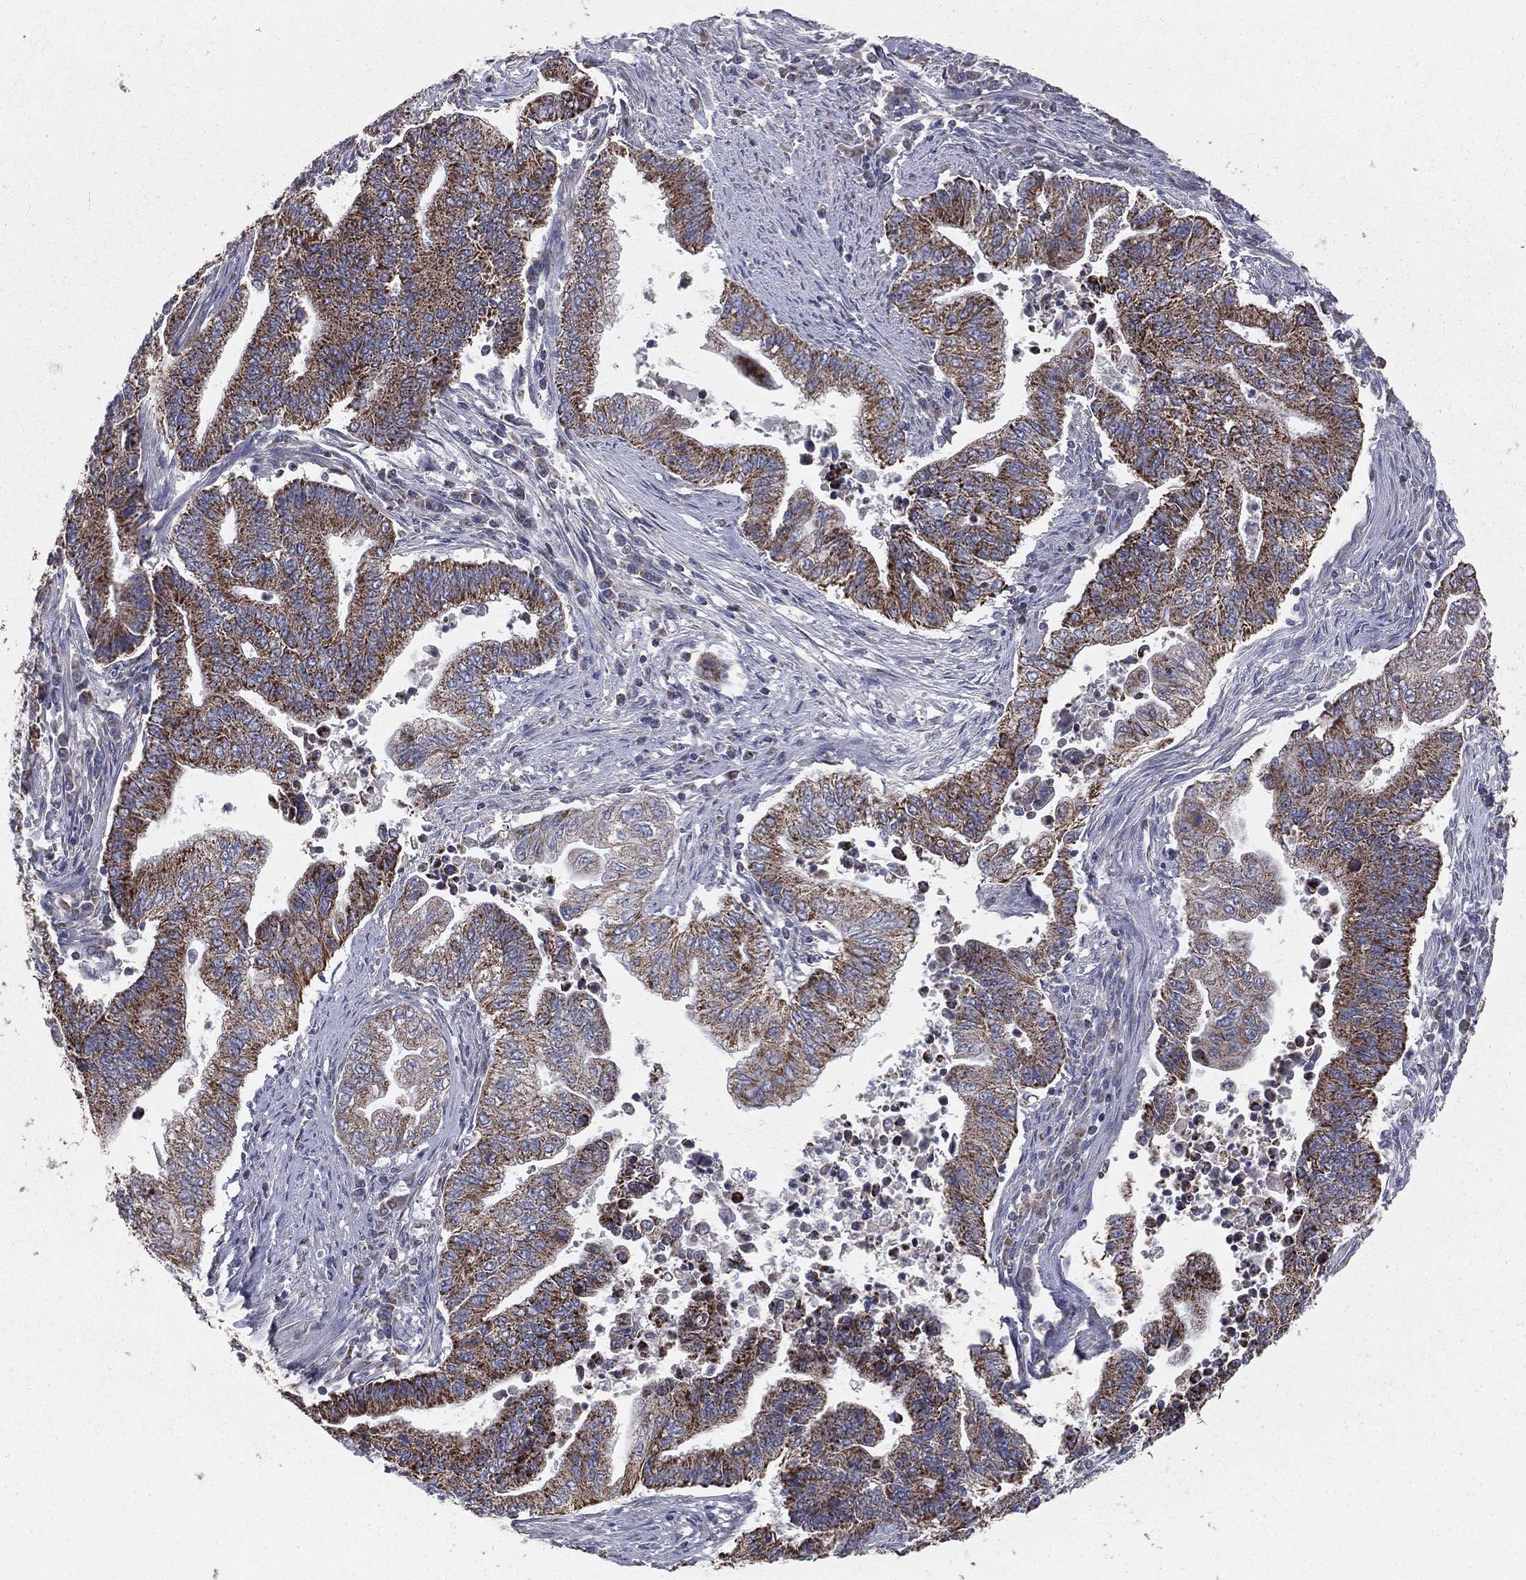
{"staining": {"intensity": "strong", "quantity": ">75%", "location": "cytoplasmic/membranous"}, "tissue": "endometrial cancer", "cell_type": "Tumor cells", "image_type": "cancer", "snomed": [{"axis": "morphology", "description": "Adenocarcinoma, NOS"}, {"axis": "topography", "description": "Uterus"}, {"axis": "topography", "description": "Endometrium"}], "caption": "Brown immunohistochemical staining in endometrial adenocarcinoma reveals strong cytoplasmic/membranous positivity in approximately >75% of tumor cells.", "gene": "HADH", "patient": {"sex": "female", "age": 54}}